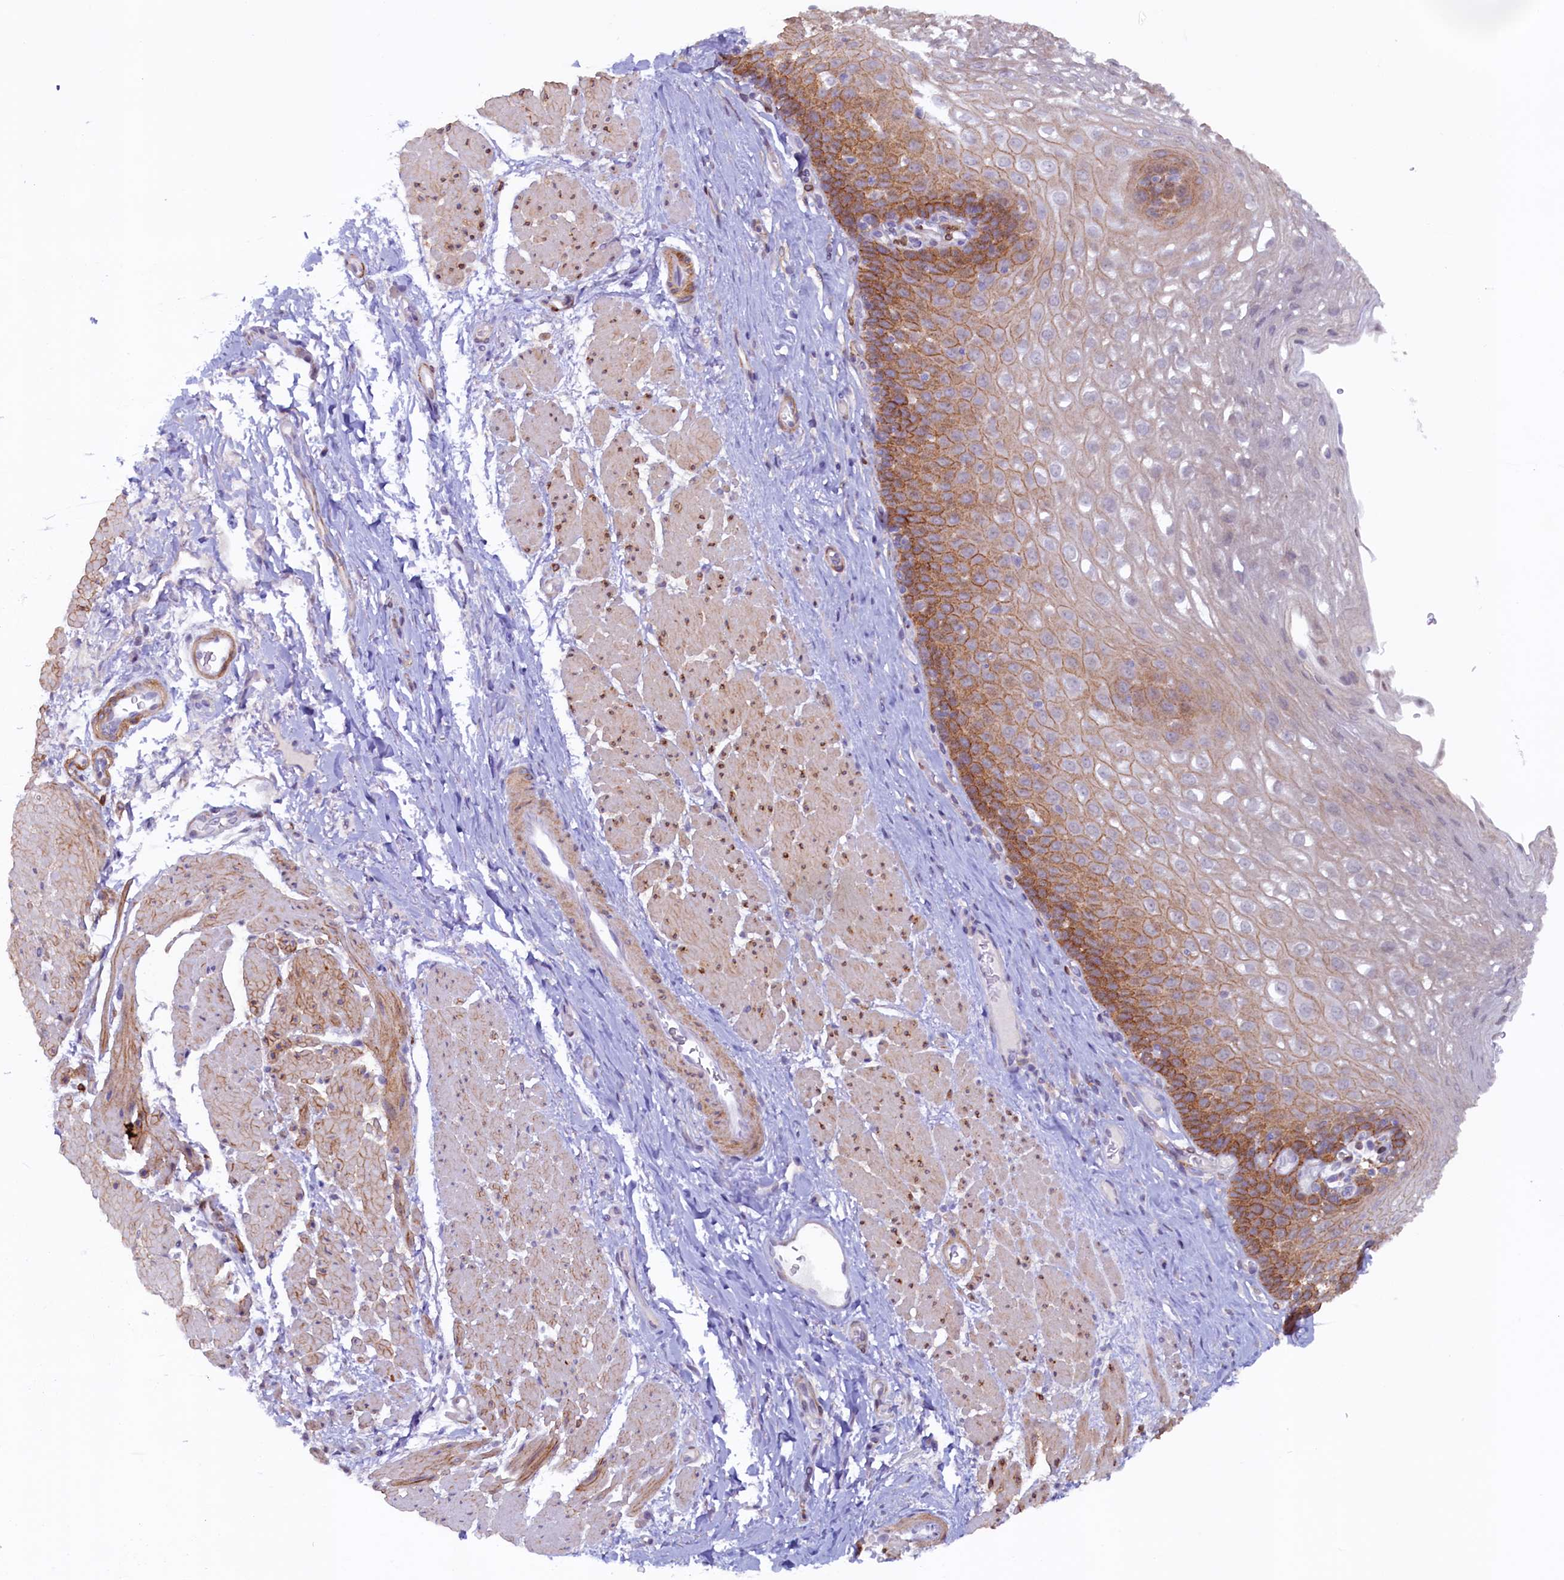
{"staining": {"intensity": "moderate", "quantity": "25%-75%", "location": "cytoplasmic/membranous"}, "tissue": "esophagus", "cell_type": "Squamous epithelial cells", "image_type": "normal", "snomed": [{"axis": "morphology", "description": "Normal tissue, NOS"}, {"axis": "topography", "description": "Esophagus"}], "caption": "Brown immunohistochemical staining in normal esophagus exhibits moderate cytoplasmic/membranous expression in about 25%-75% of squamous epithelial cells.", "gene": "PACSIN3", "patient": {"sex": "female", "age": 66}}